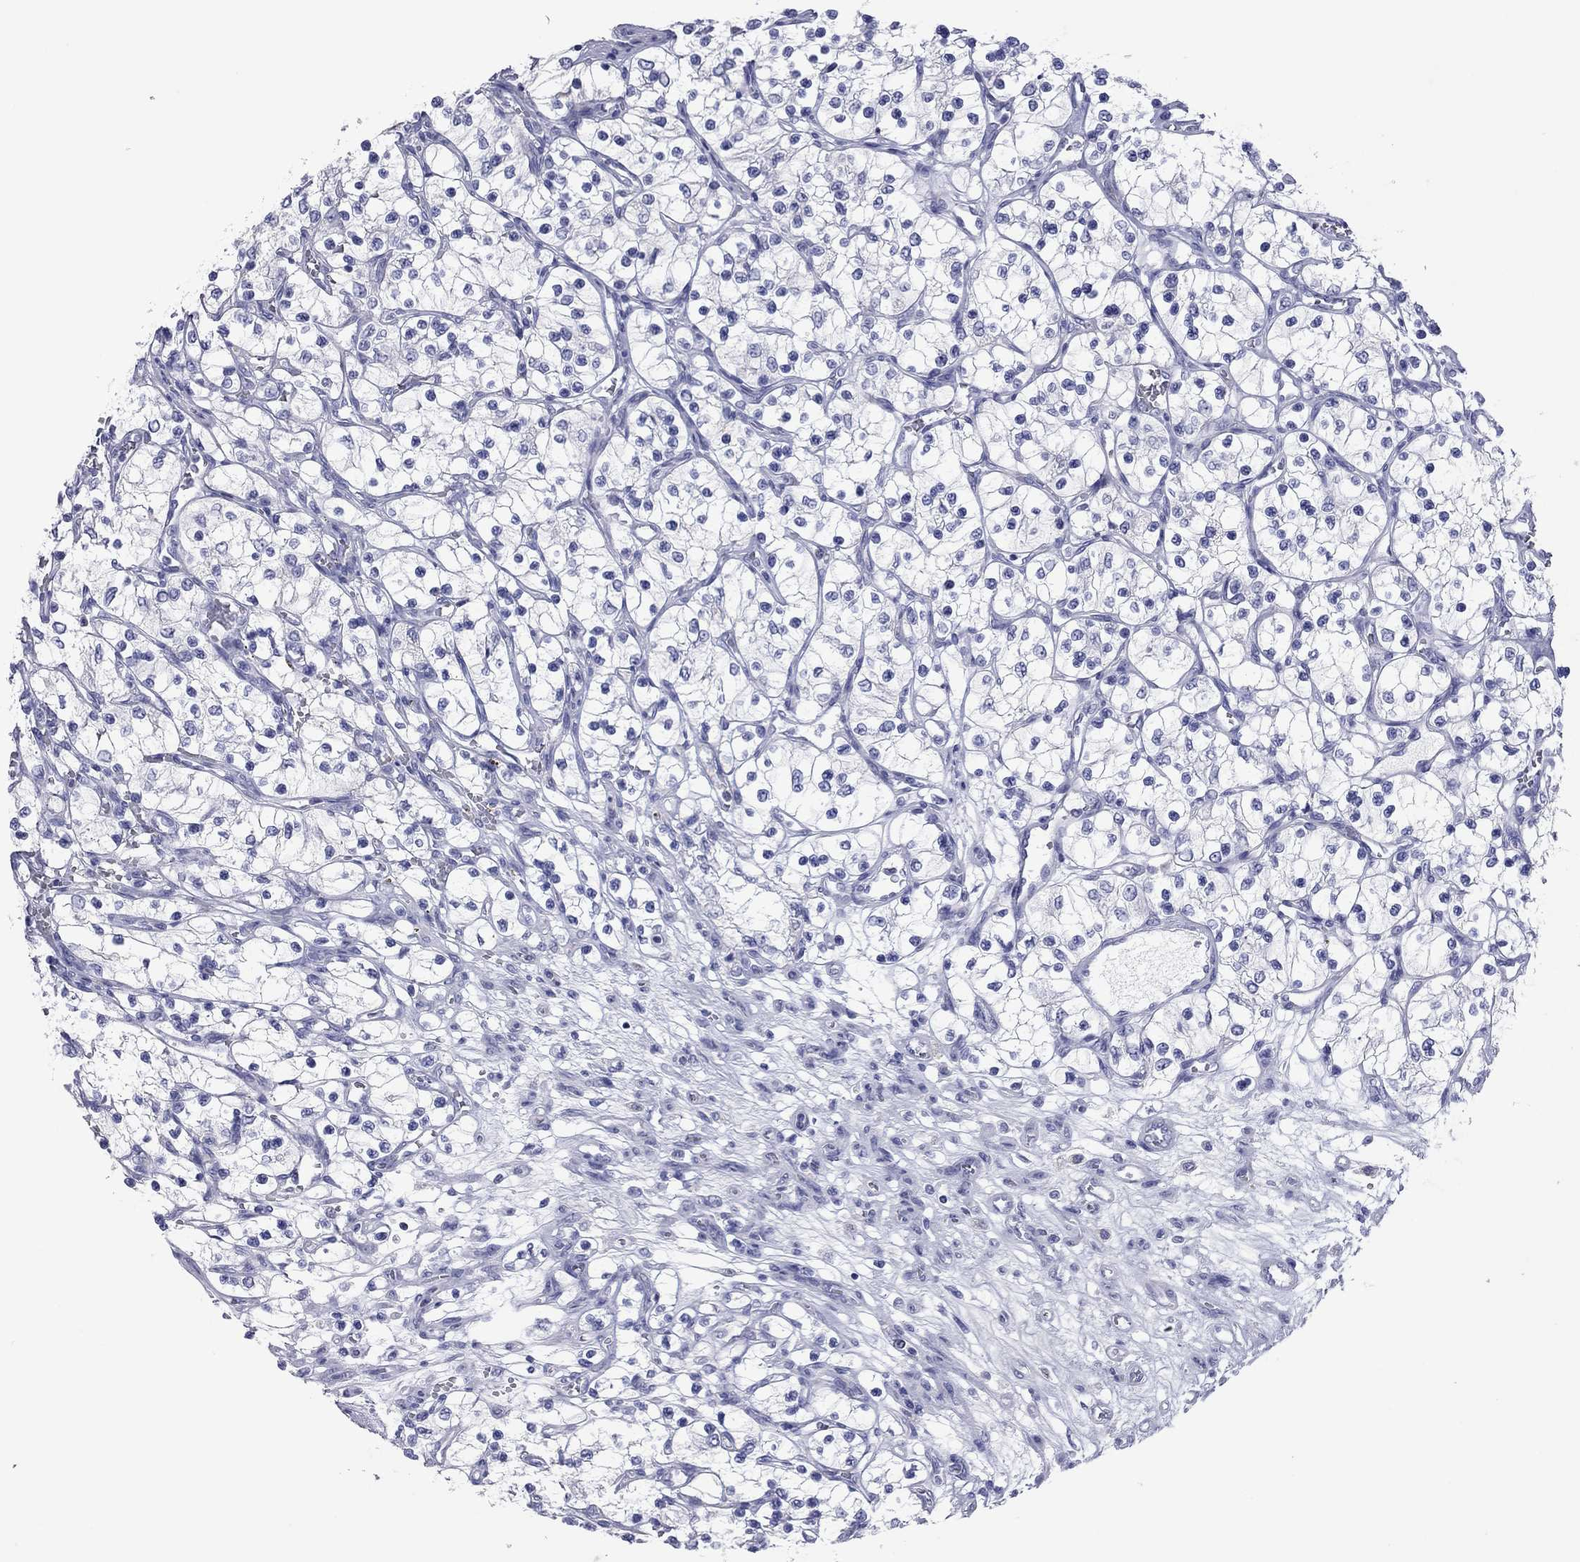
{"staining": {"intensity": "negative", "quantity": "none", "location": "none"}, "tissue": "renal cancer", "cell_type": "Tumor cells", "image_type": "cancer", "snomed": [{"axis": "morphology", "description": "Adenocarcinoma, NOS"}, {"axis": "topography", "description": "Kidney"}], "caption": "Tumor cells are negative for protein expression in human adenocarcinoma (renal).", "gene": "VSIG10", "patient": {"sex": "female", "age": 69}}